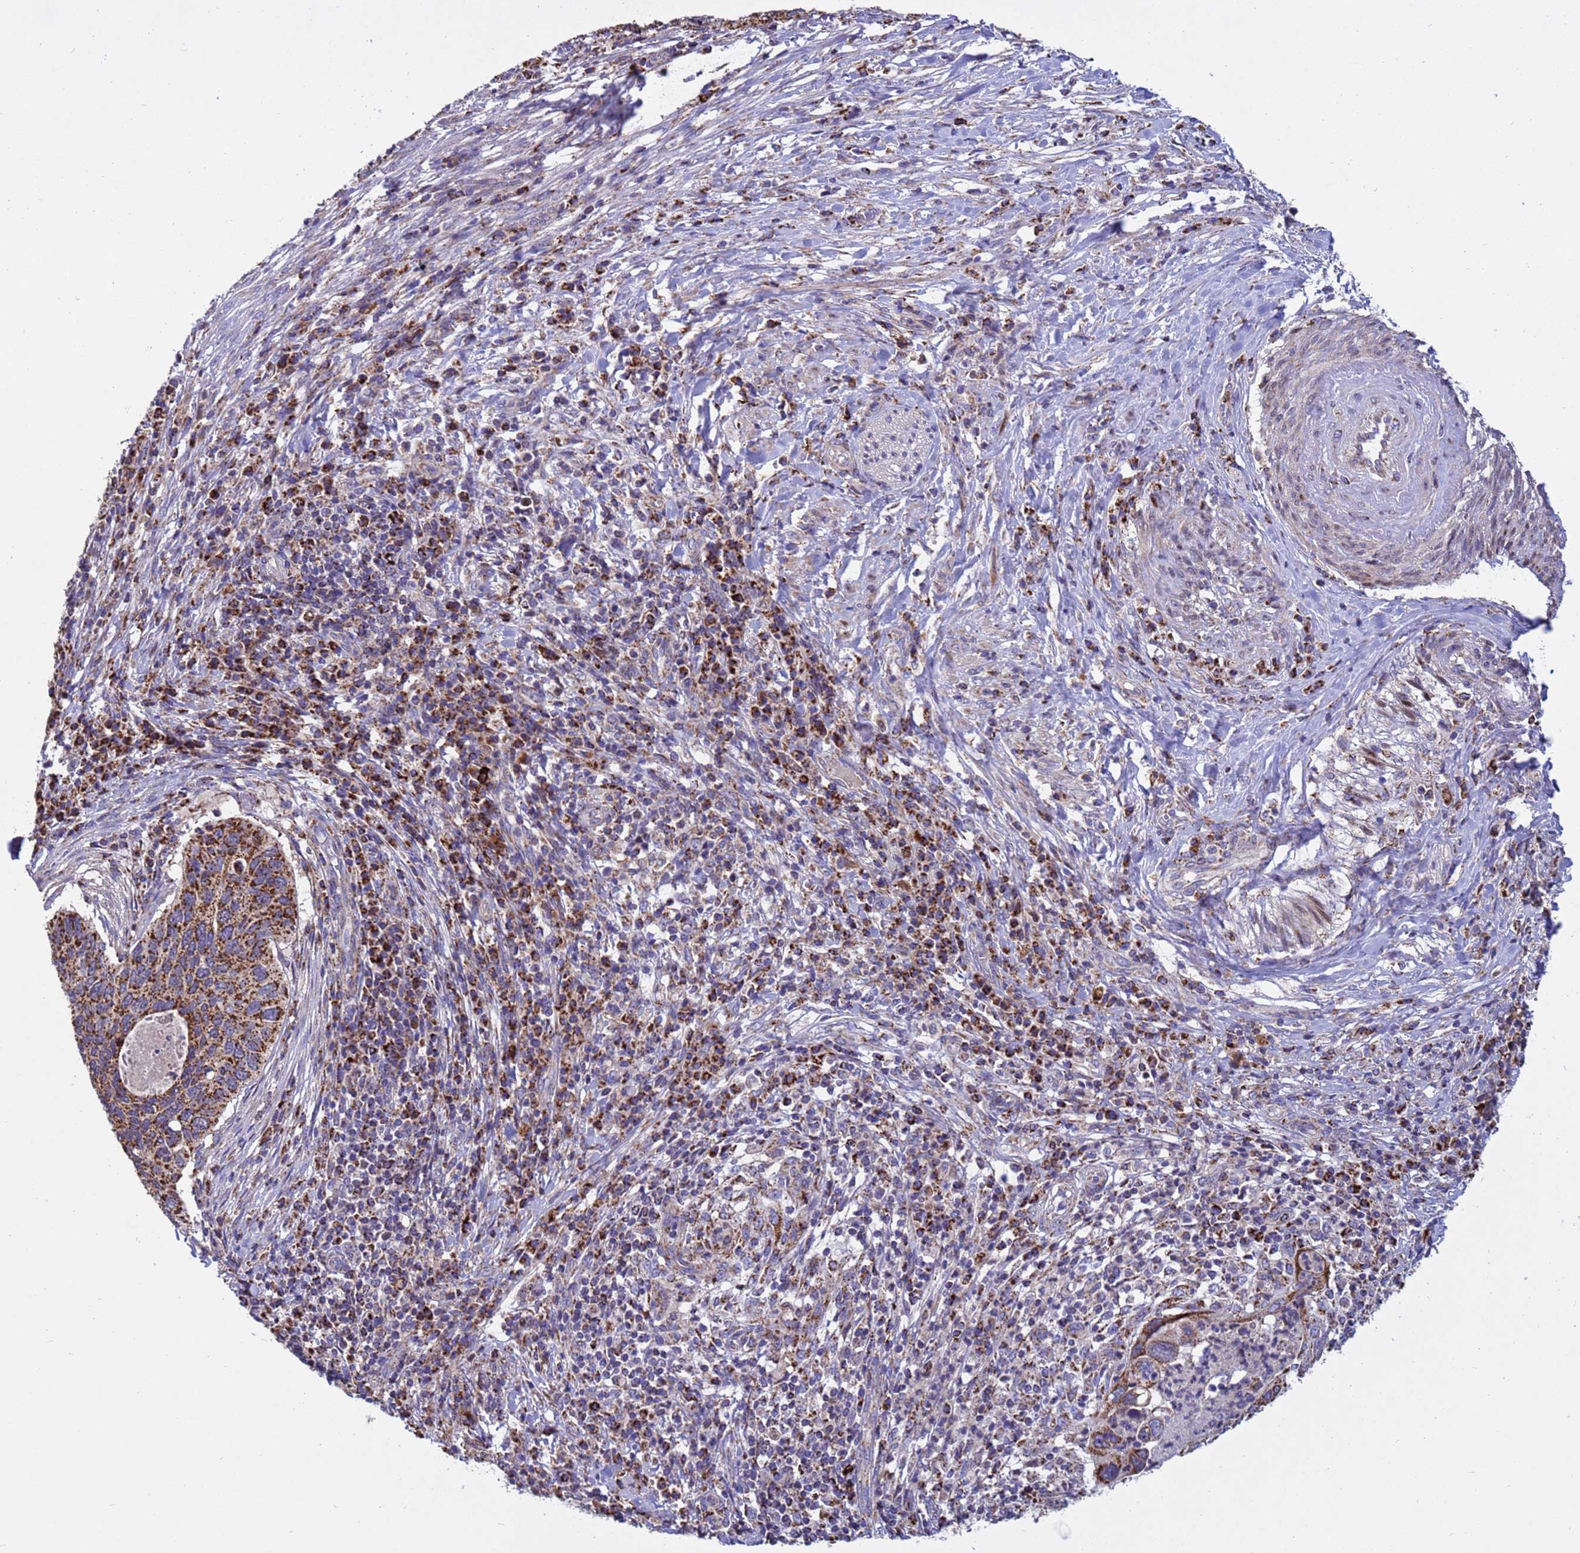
{"staining": {"intensity": "moderate", "quantity": ">75%", "location": "cytoplasmic/membranous"}, "tissue": "cervical cancer", "cell_type": "Tumor cells", "image_type": "cancer", "snomed": [{"axis": "morphology", "description": "Squamous cell carcinoma, NOS"}, {"axis": "topography", "description": "Cervix"}], "caption": "Protein expression analysis of cervical cancer (squamous cell carcinoma) shows moderate cytoplasmic/membranous expression in approximately >75% of tumor cells. (DAB IHC with brightfield microscopy, high magnification).", "gene": "TUBGCP3", "patient": {"sex": "female", "age": 38}}